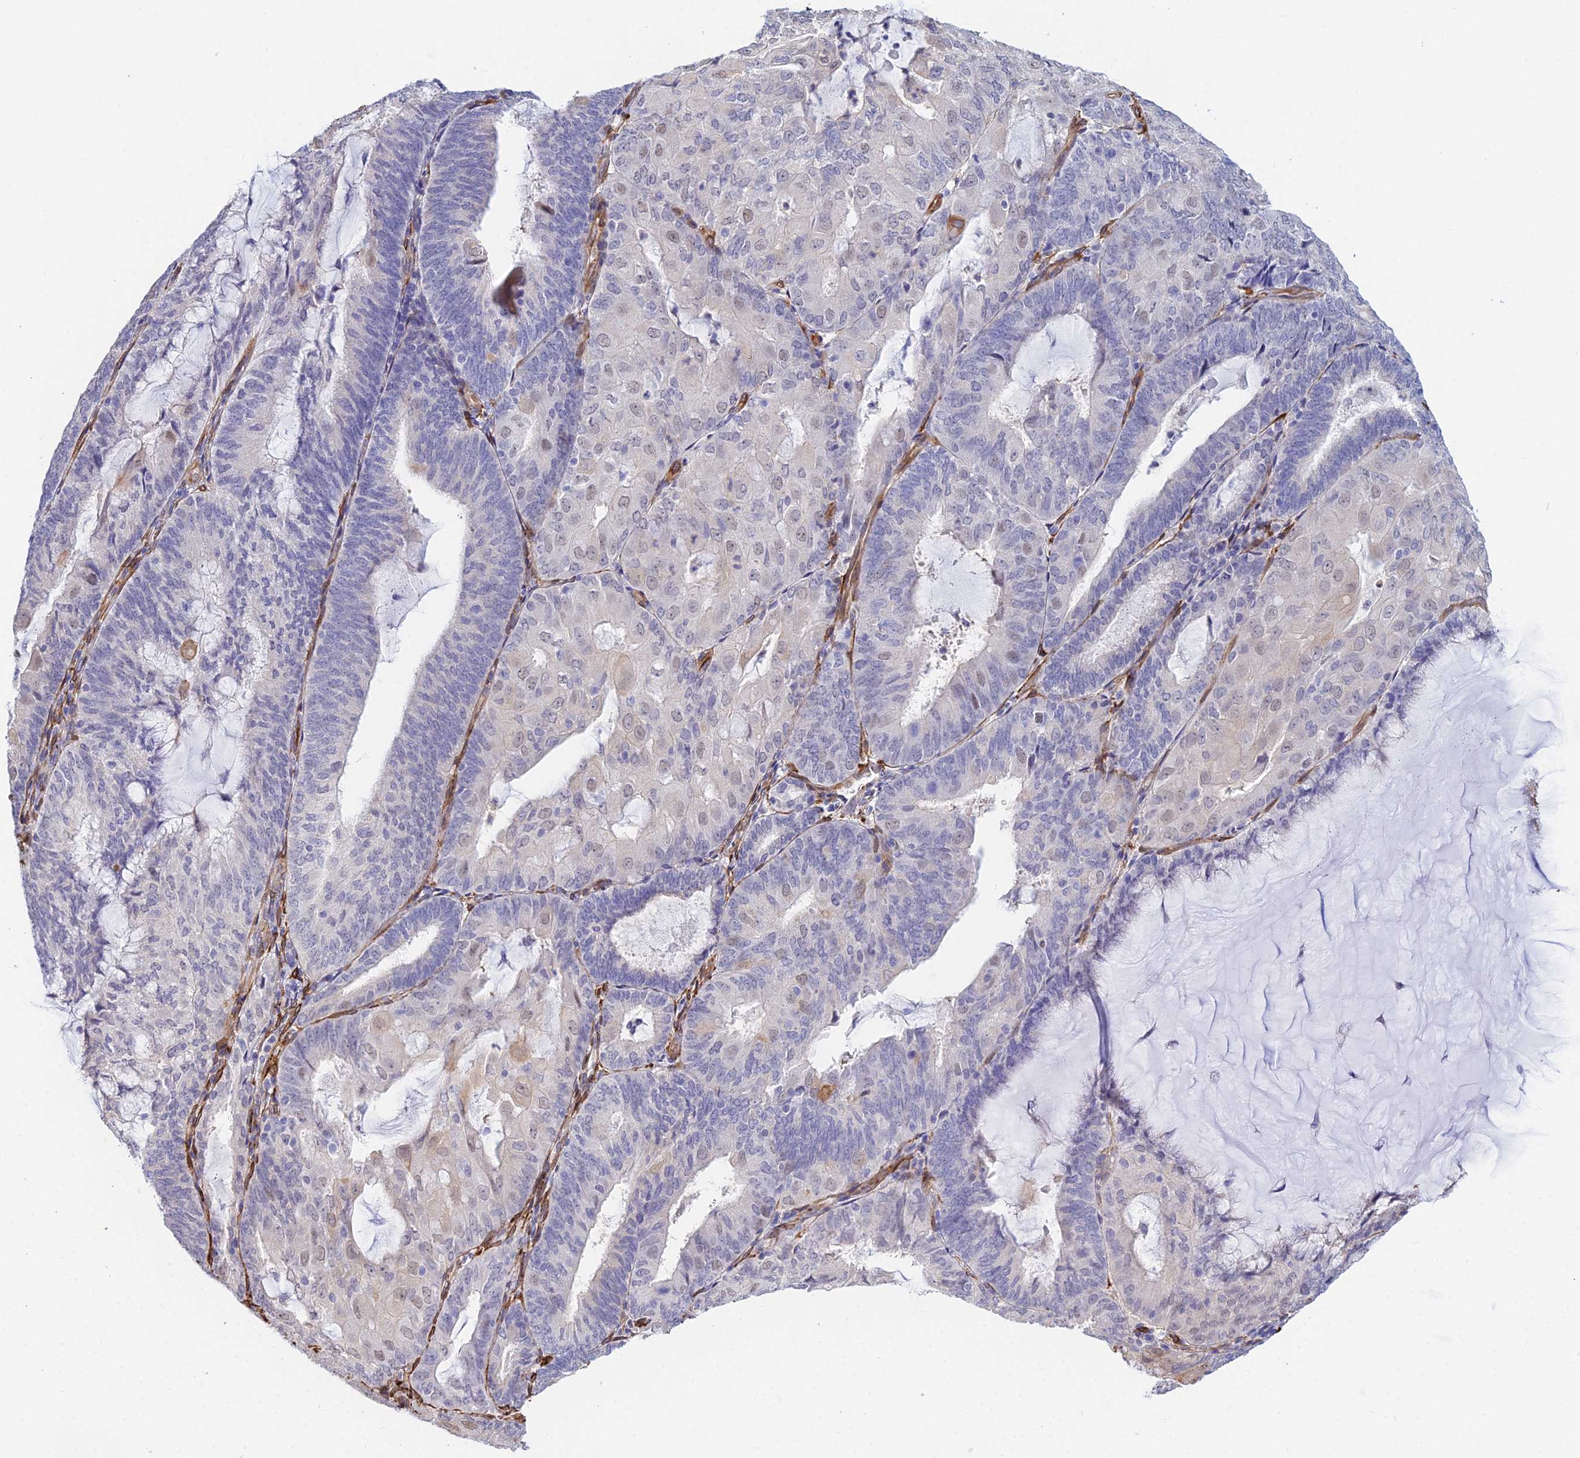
{"staining": {"intensity": "negative", "quantity": "none", "location": "none"}, "tissue": "endometrial cancer", "cell_type": "Tumor cells", "image_type": "cancer", "snomed": [{"axis": "morphology", "description": "Adenocarcinoma, NOS"}, {"axis": "topography", "description": "Endometrium"}], "caption": "An immunohistochemistry (IHC) image of endometrial adenocarcinoma is shown. There is no staining in tumor cells of endometrial adenocarcinoma. (Brightfield microscopy of DAB immunohistochemistry (IHC) at high magnification).", "gene": "MXRA7", "patient": {"sex": "female", "age": 81}}